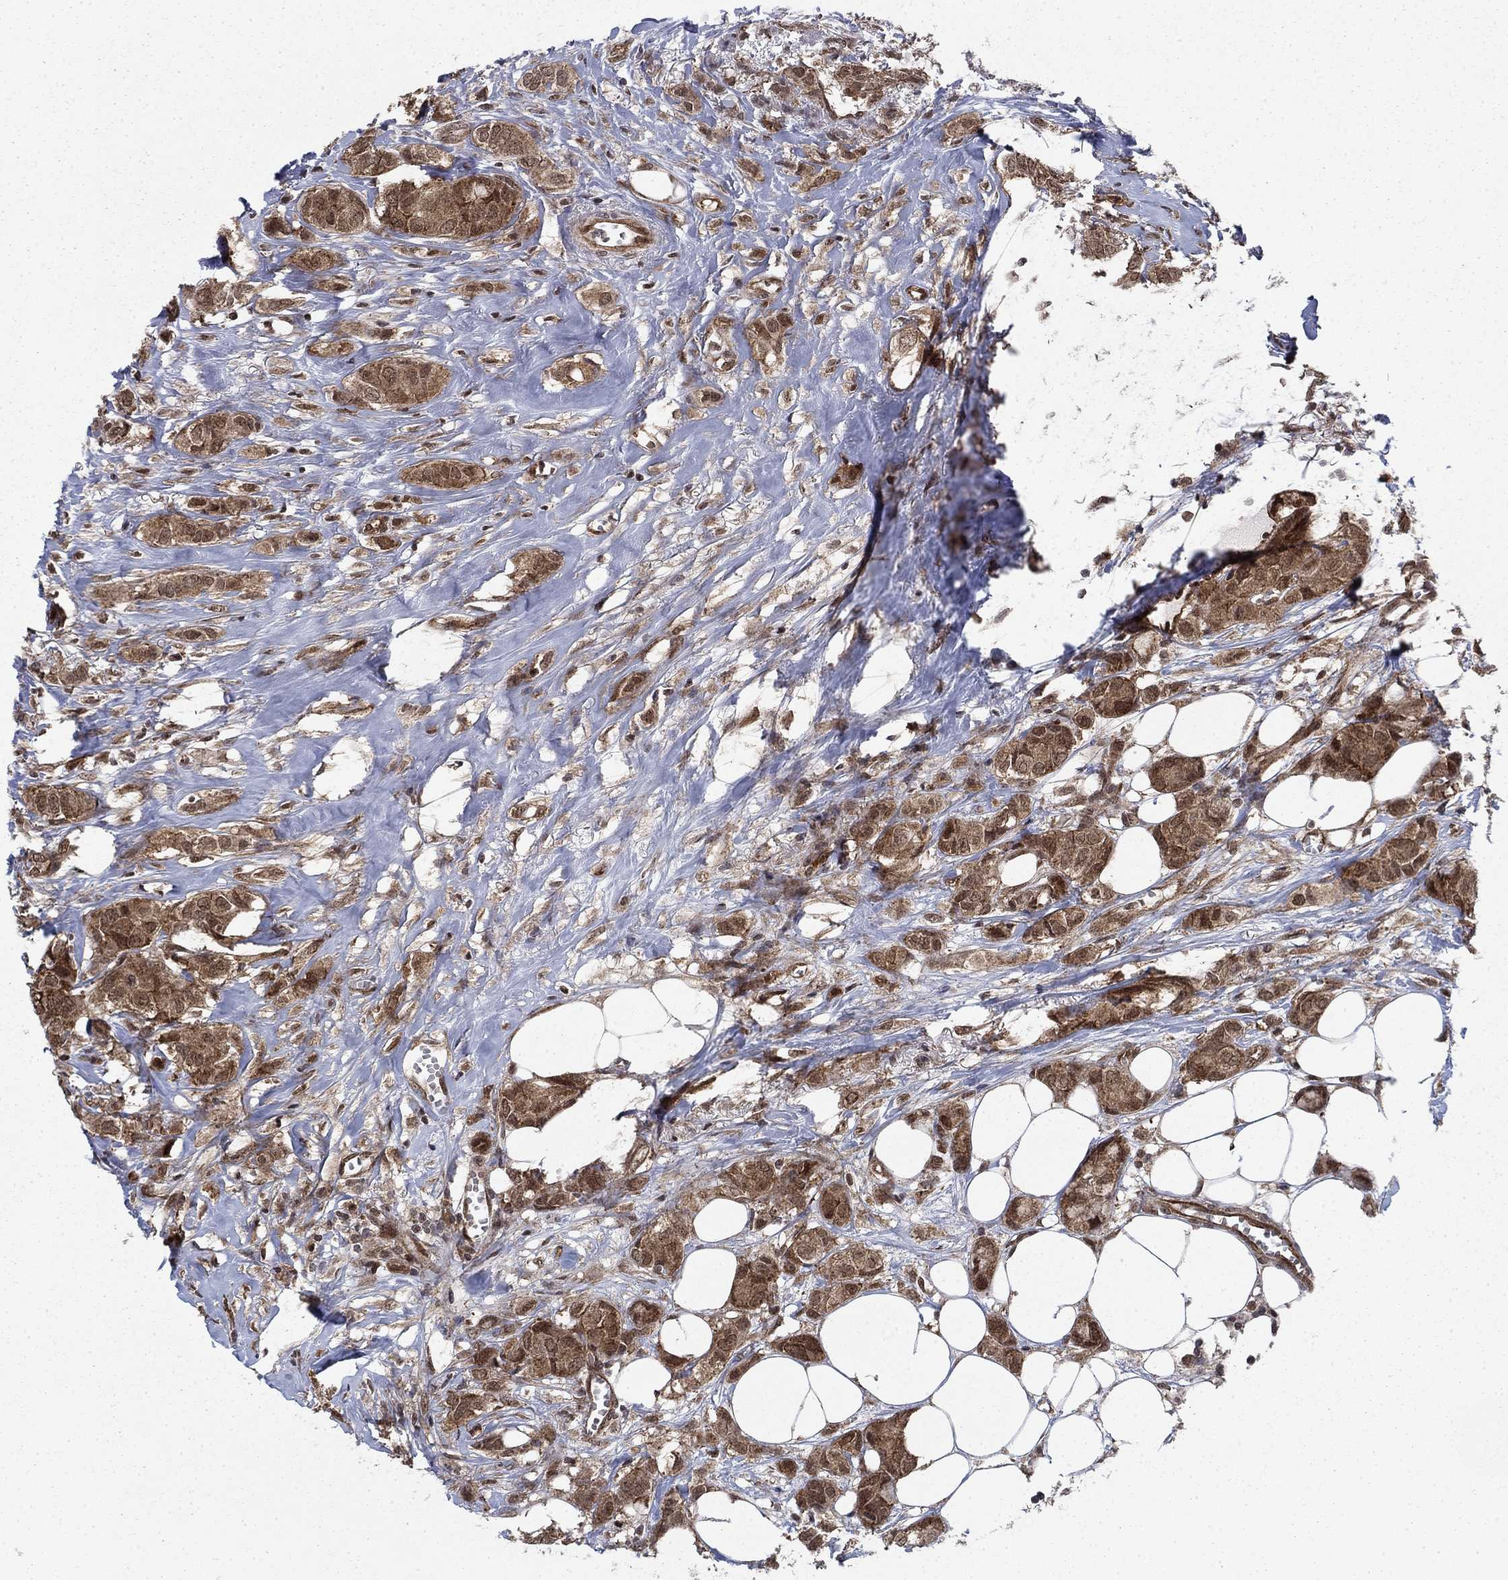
{"staining": {"intensity": "moderate", "quantity": ">75%", "location": "cytoplasmic/membranous"}, "tissue": "breast cancer", "cell_type": "Tumor cells", "image_type": "cancer", "snomed": [{"axis": "morphology", "description": "Duct carcinoma"}, {"axis": "topography", "description": "Breast"}], "caption": "Immunohistochemistry (DAB (3,3'-diaminobenzidine)) staining of human breast cancer (intraductal carcinoma) reveals moderate cytoplasmic/membranous protein expression in about >75% of tumor cells.", "gene": "DNAJA1", "patient": {"sex": "female", "age": 85}}